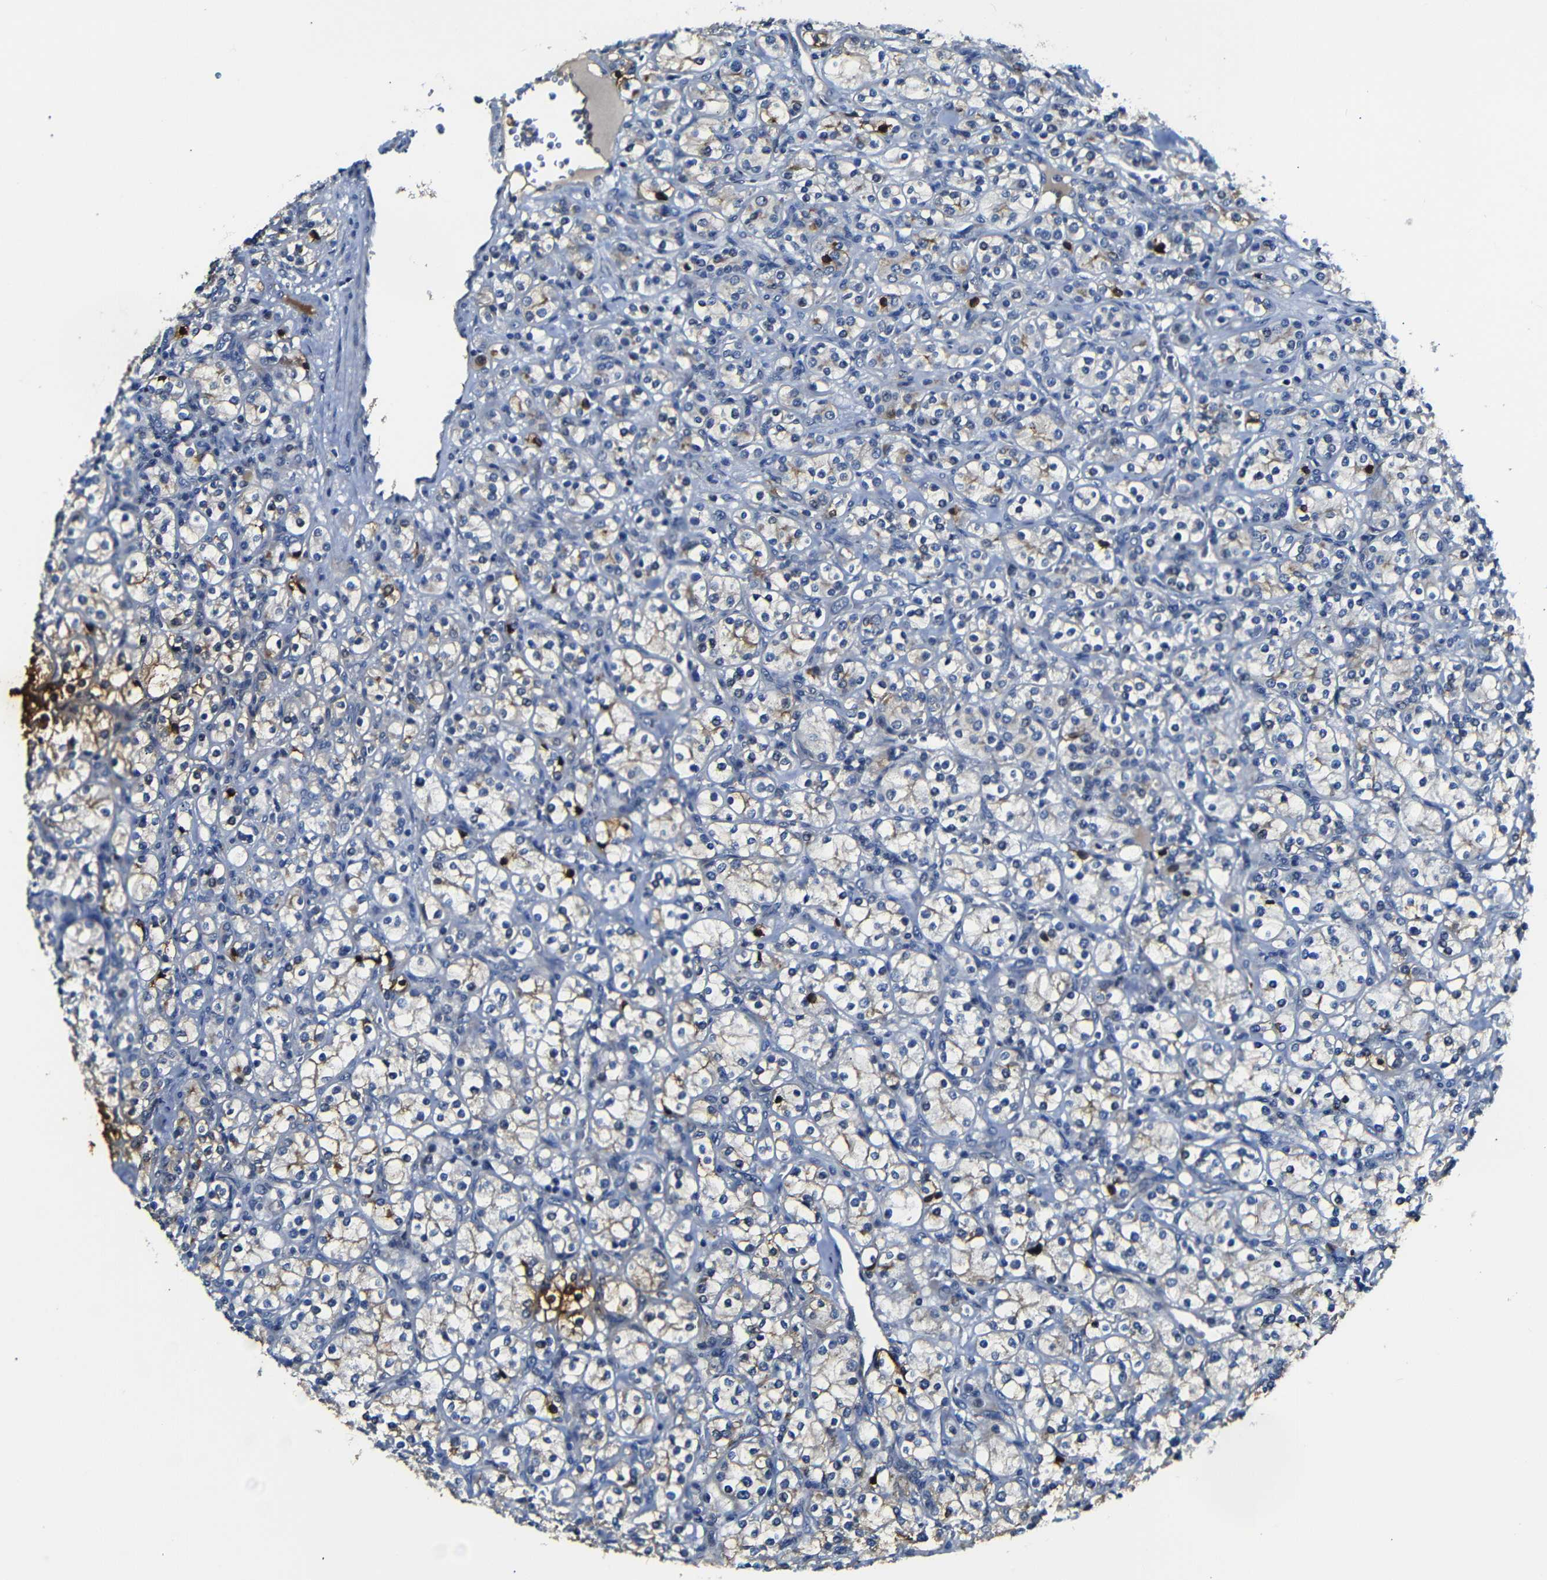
{"staining": {"intensity": "moderate", "quantity": "<25%", "location": "cytoplasmic/membranous"}, "tissue": "renal cancer", "cell_type": "Tumor cells", "image_type": "cancer", "snomed": [{"axis": "morphology", "description": "Adenocarcinoma, NOS"}, {"axis": "topography", "description": "Kidney"}], "caption": "Renal cancer stained with immunohistochemistry (IHC) reveals moderate cytoplasmic/membranous expression in approximately <25% of tumor cells.", "gene": "AFDN", "patient": {"sex": "male", "age": 77}}